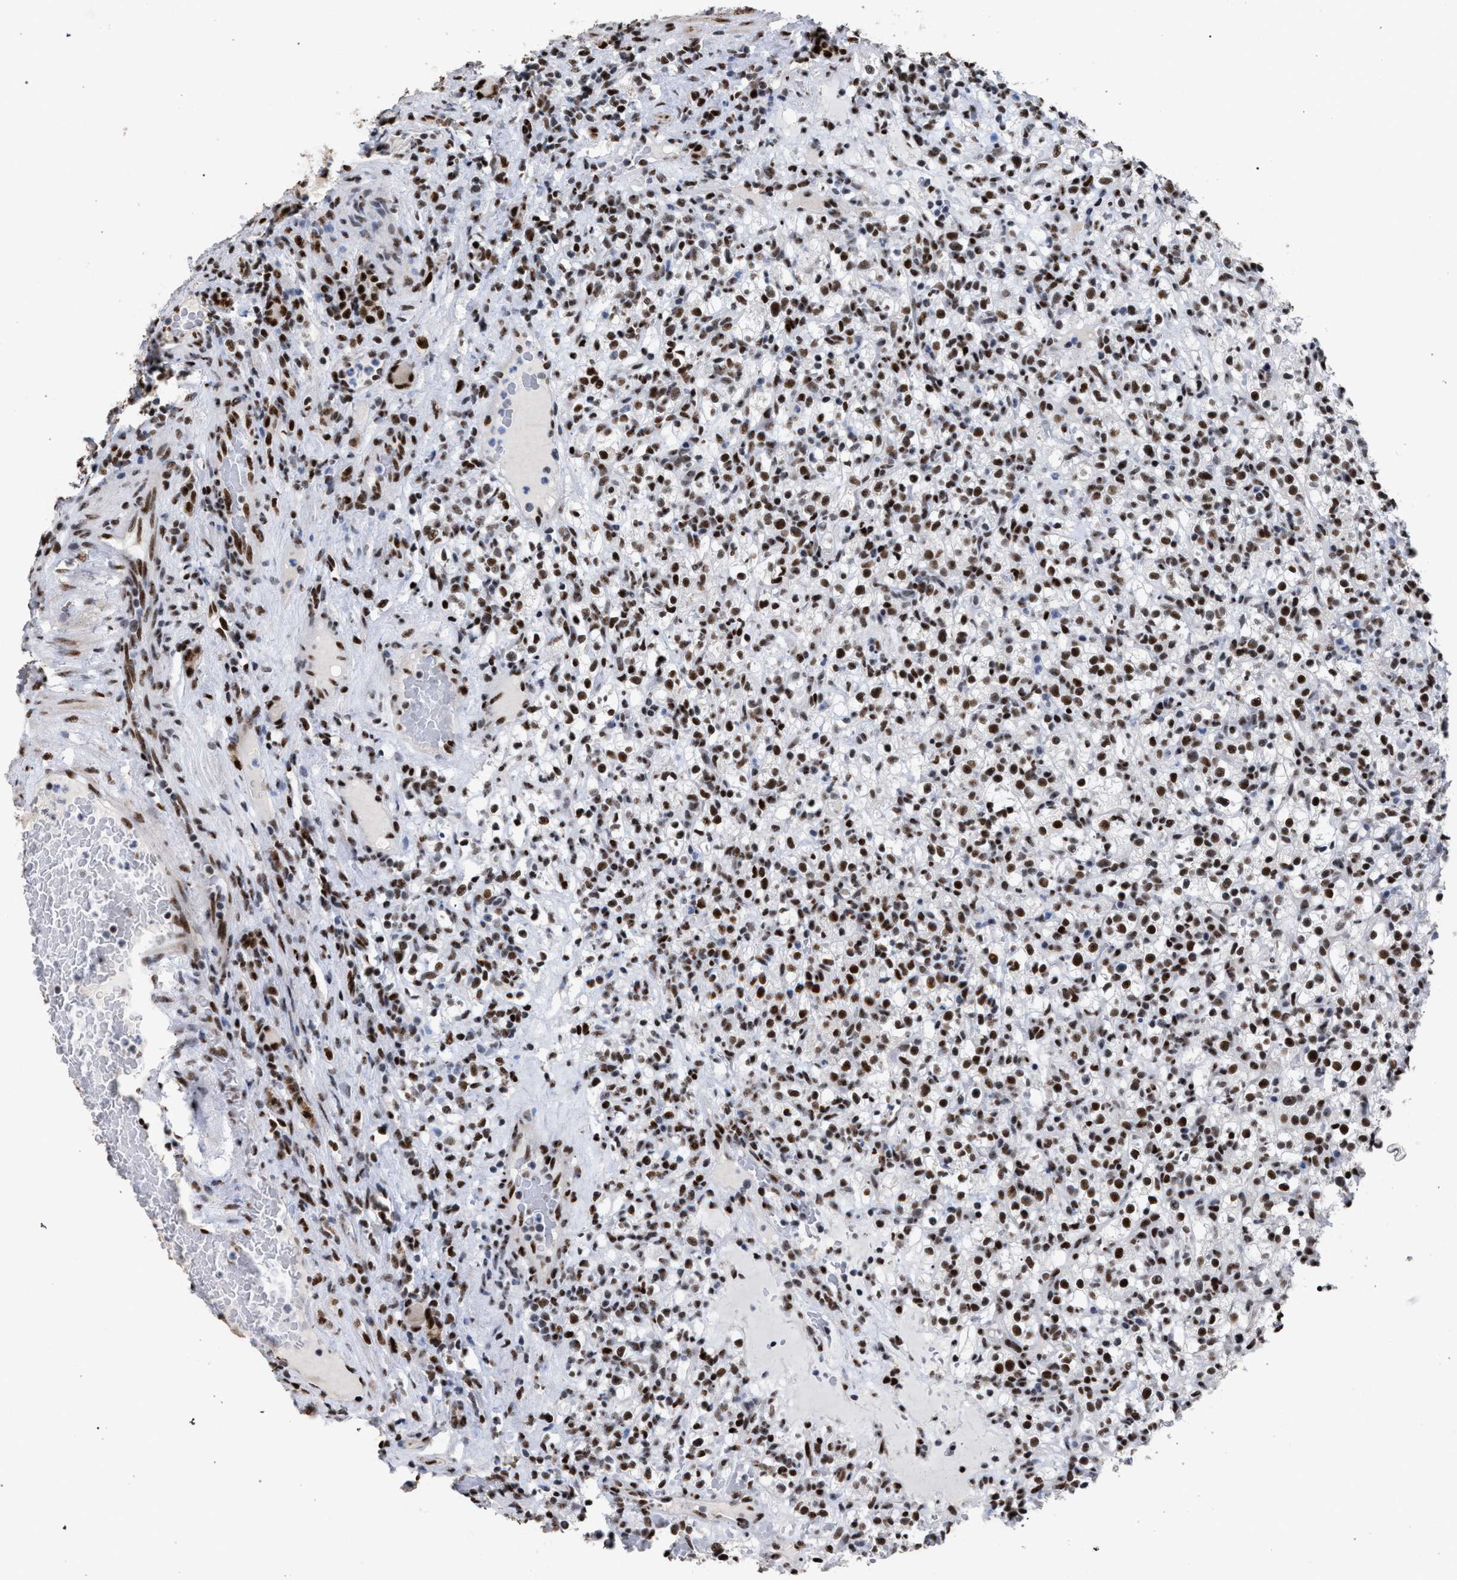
{"staining": {"intensity": "strong", "quantity": ">75%", "location": "nuclear"}, "tissue": "renal cancer", "cell_type": "Tumor cells", "image_type": "cancer", "snomed": [{"axis": "morphology", "description": "Normal tissue, NOS"}, {"axis": "morphology", "description": "Adenocarcinoma, NOS"}, {"axis": "topography", "description": "Kidney"}], "caption": "An image of renal cancer (adenocarcinoma) stained for a protein demonstrates strong nuclear brown staining in tumor cells.", "gene": "TP53BP1", "patient": {"sex": "female", "age": 72}}